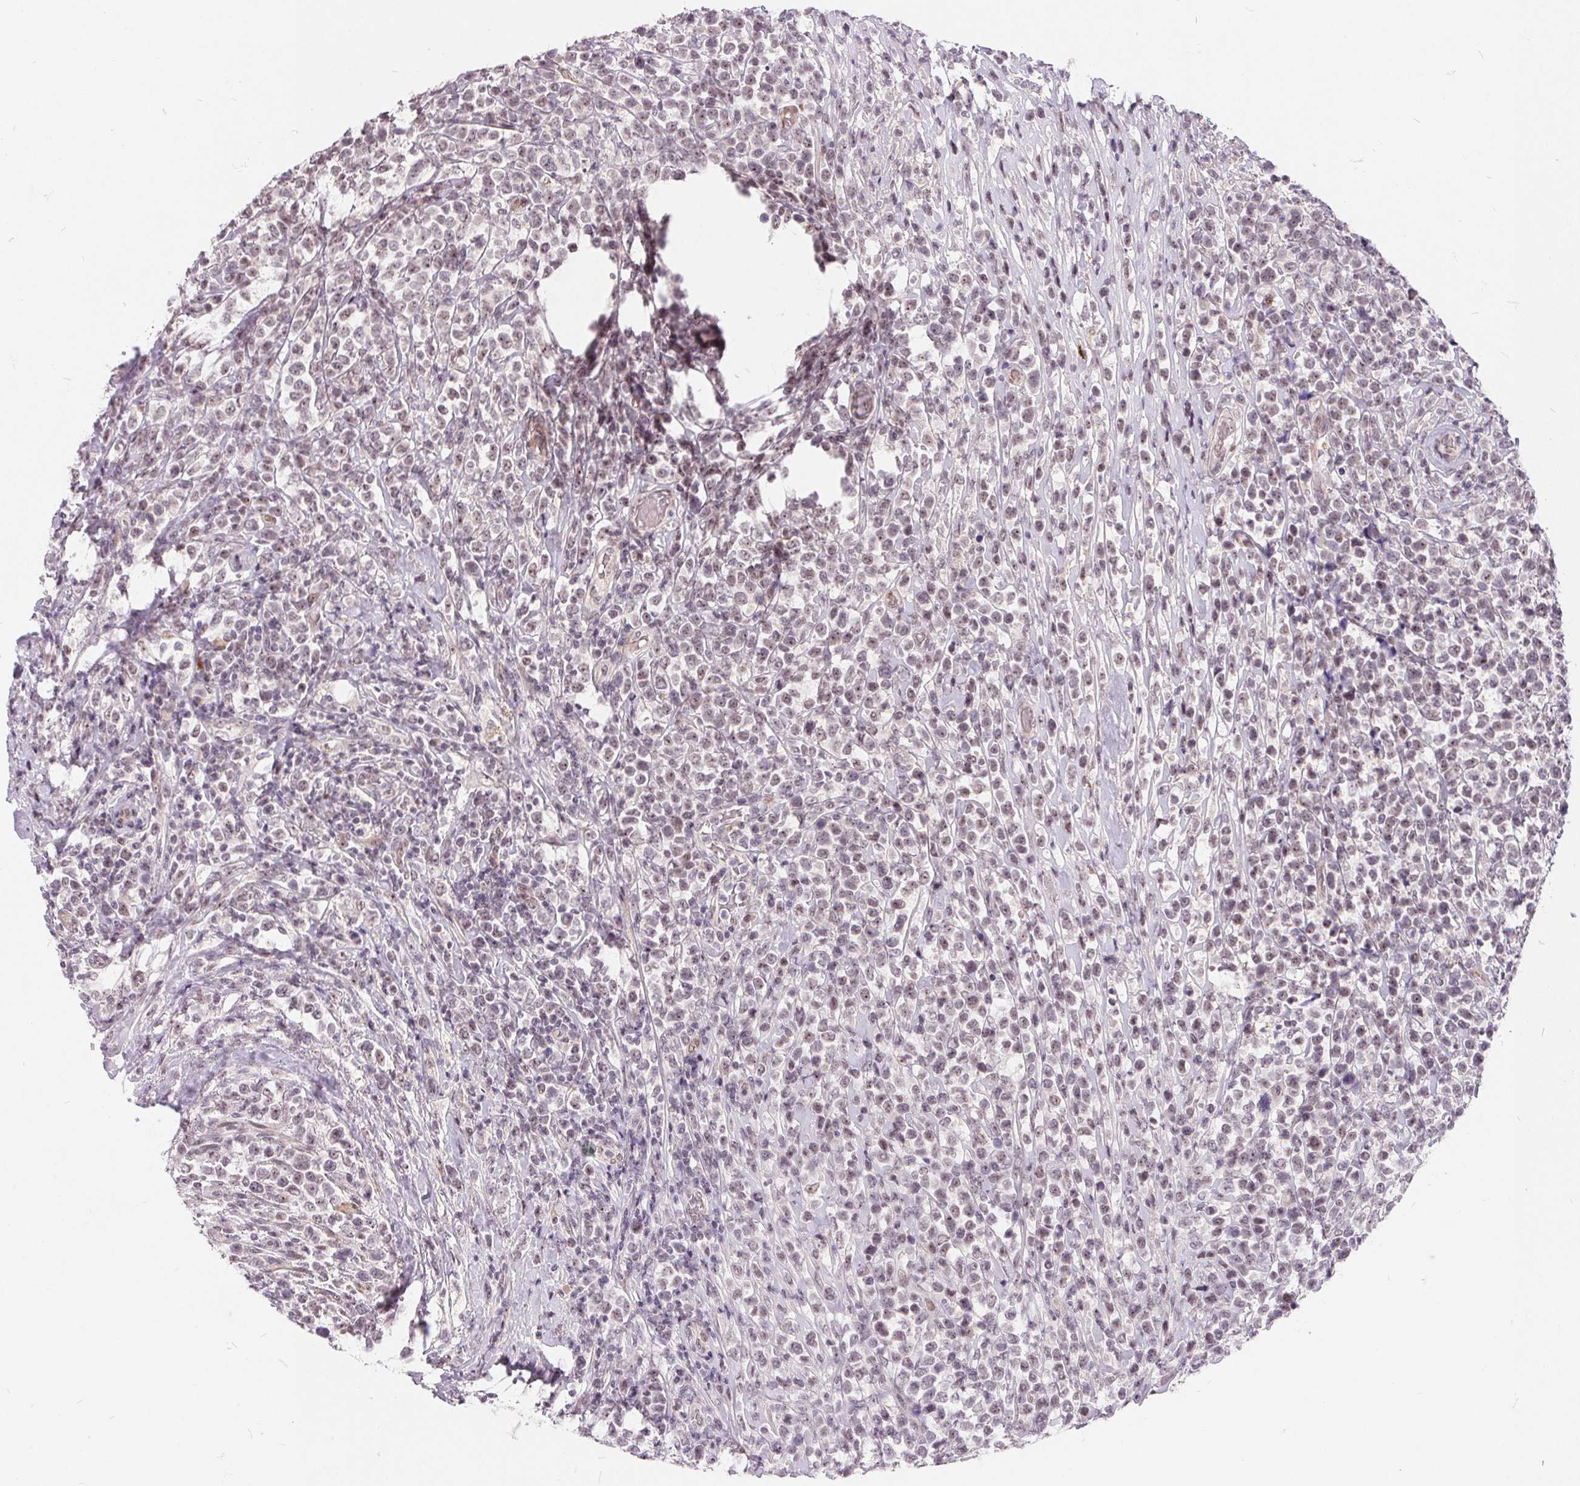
{"staining": {"intensity": "weak", "quantity": "25%-75%", "location": "nuclear"}, "tissue": "lymphoma", "cell_type": "Tumor cells", "image_type": "cancer", "snomed": [{"axis": "morphology", "description": "Malignant lymphoma, non-Hodgkin's type, High grade"}, {"axis": "topography", "description": "Soft tissue"}], "caption": "Weak nuclear expression for a protein is present in approximately 25%-75% of tumor cells of malignant lymphoma, non-Hodgkin's type (high-grade) using immunohistochemistry.", "gene": "NRG2", "patient": {"sex": "female", "age": 56}}